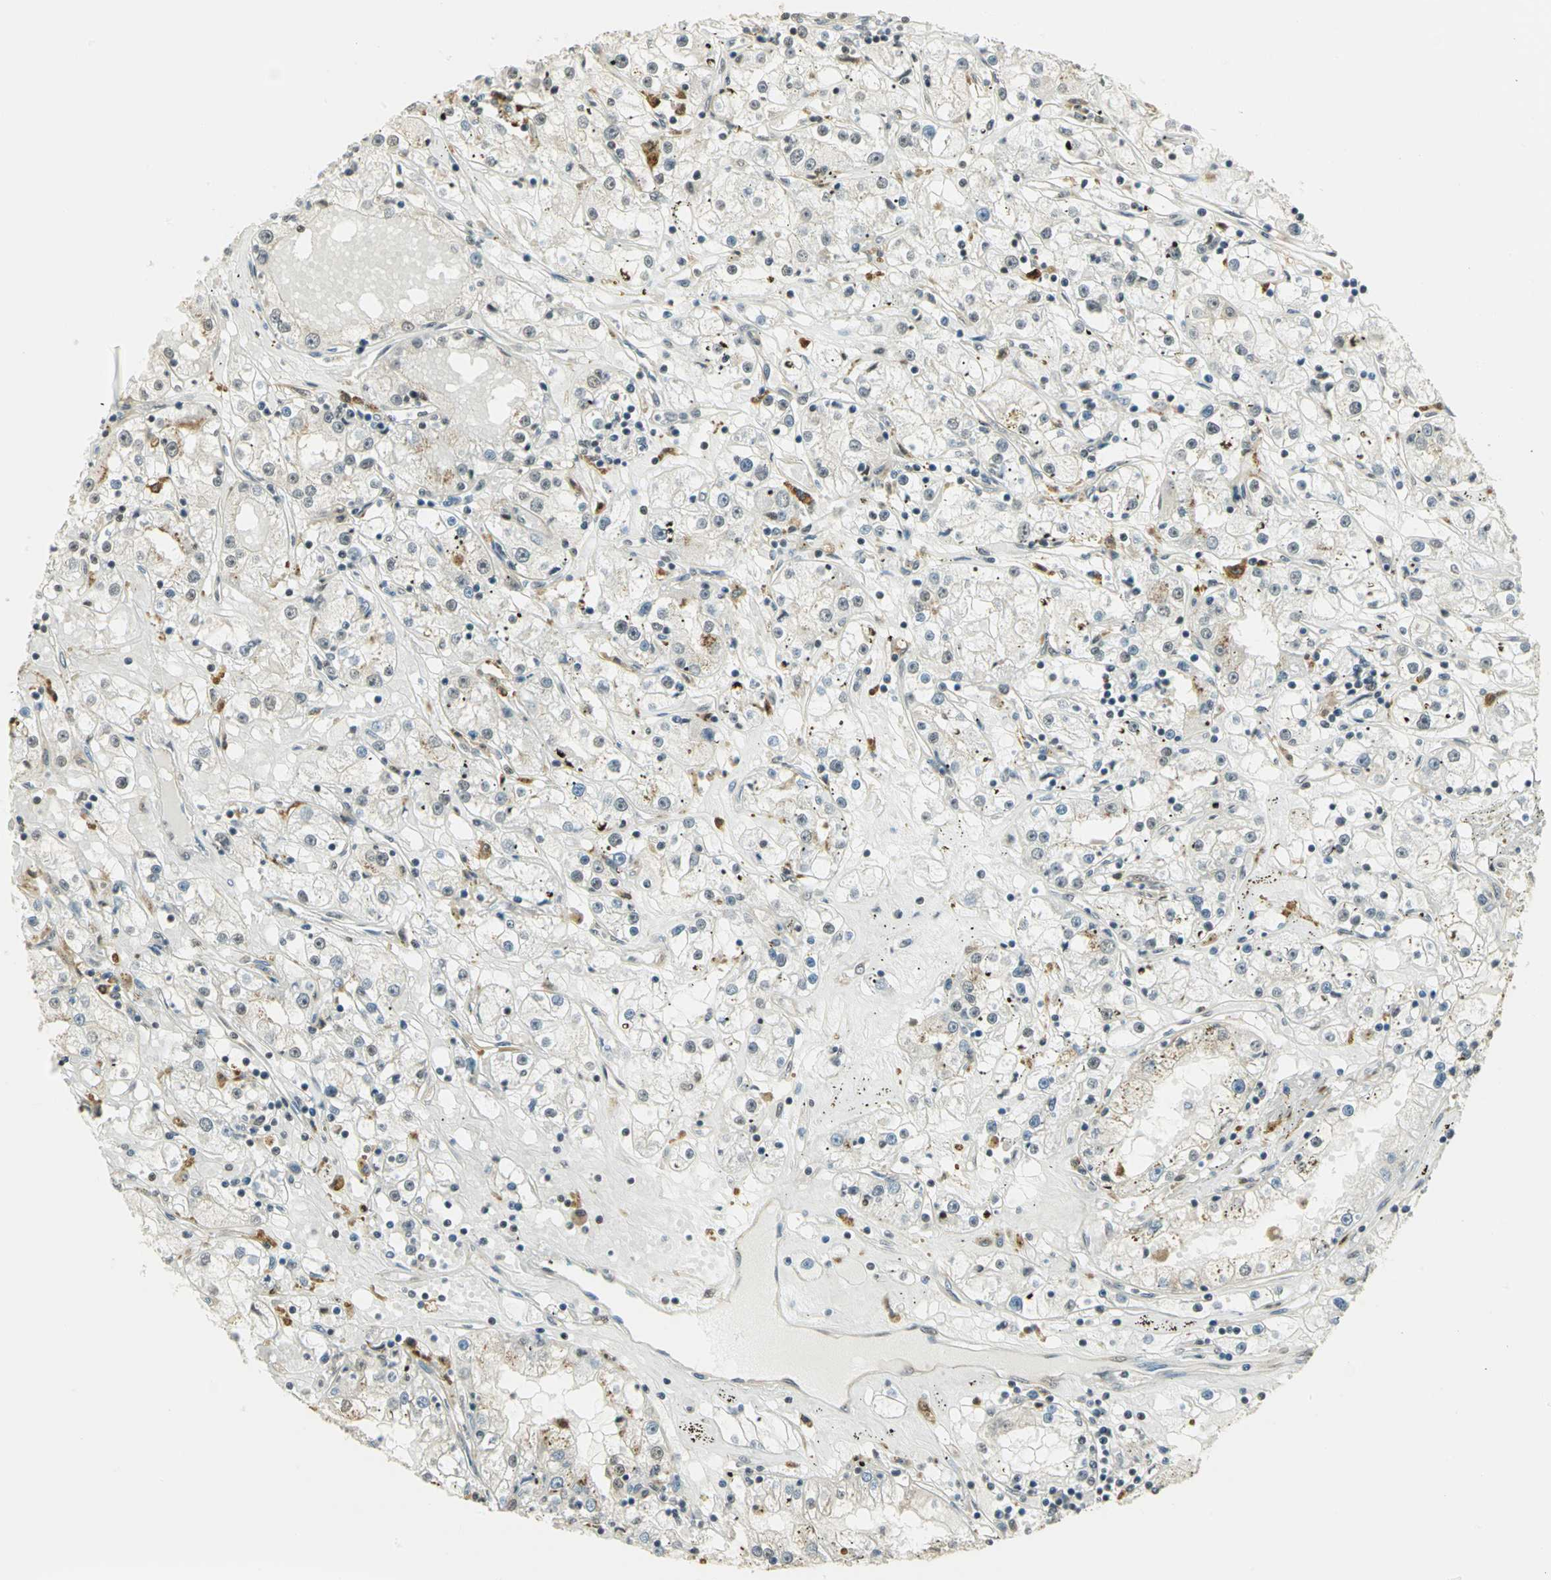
{"staining": {"intensity": "negative", "quantity": "none", "location": "none"}, "tissue": "renal cancer", "cell_type": "Tumor cells", "image_type": "cancer", "snomed": [{"axis": "morphology", "description": "Adenocarcinoma, NOS"}, {"axis": "topography", "description": "Kidney"}], "caption": "Renal cancer stained for a protein using immunohistochemistry (IHC) exhibits no staining tumor cells.", "gene": "CDC34", "patient": {"sex": "male", "age": 56}}